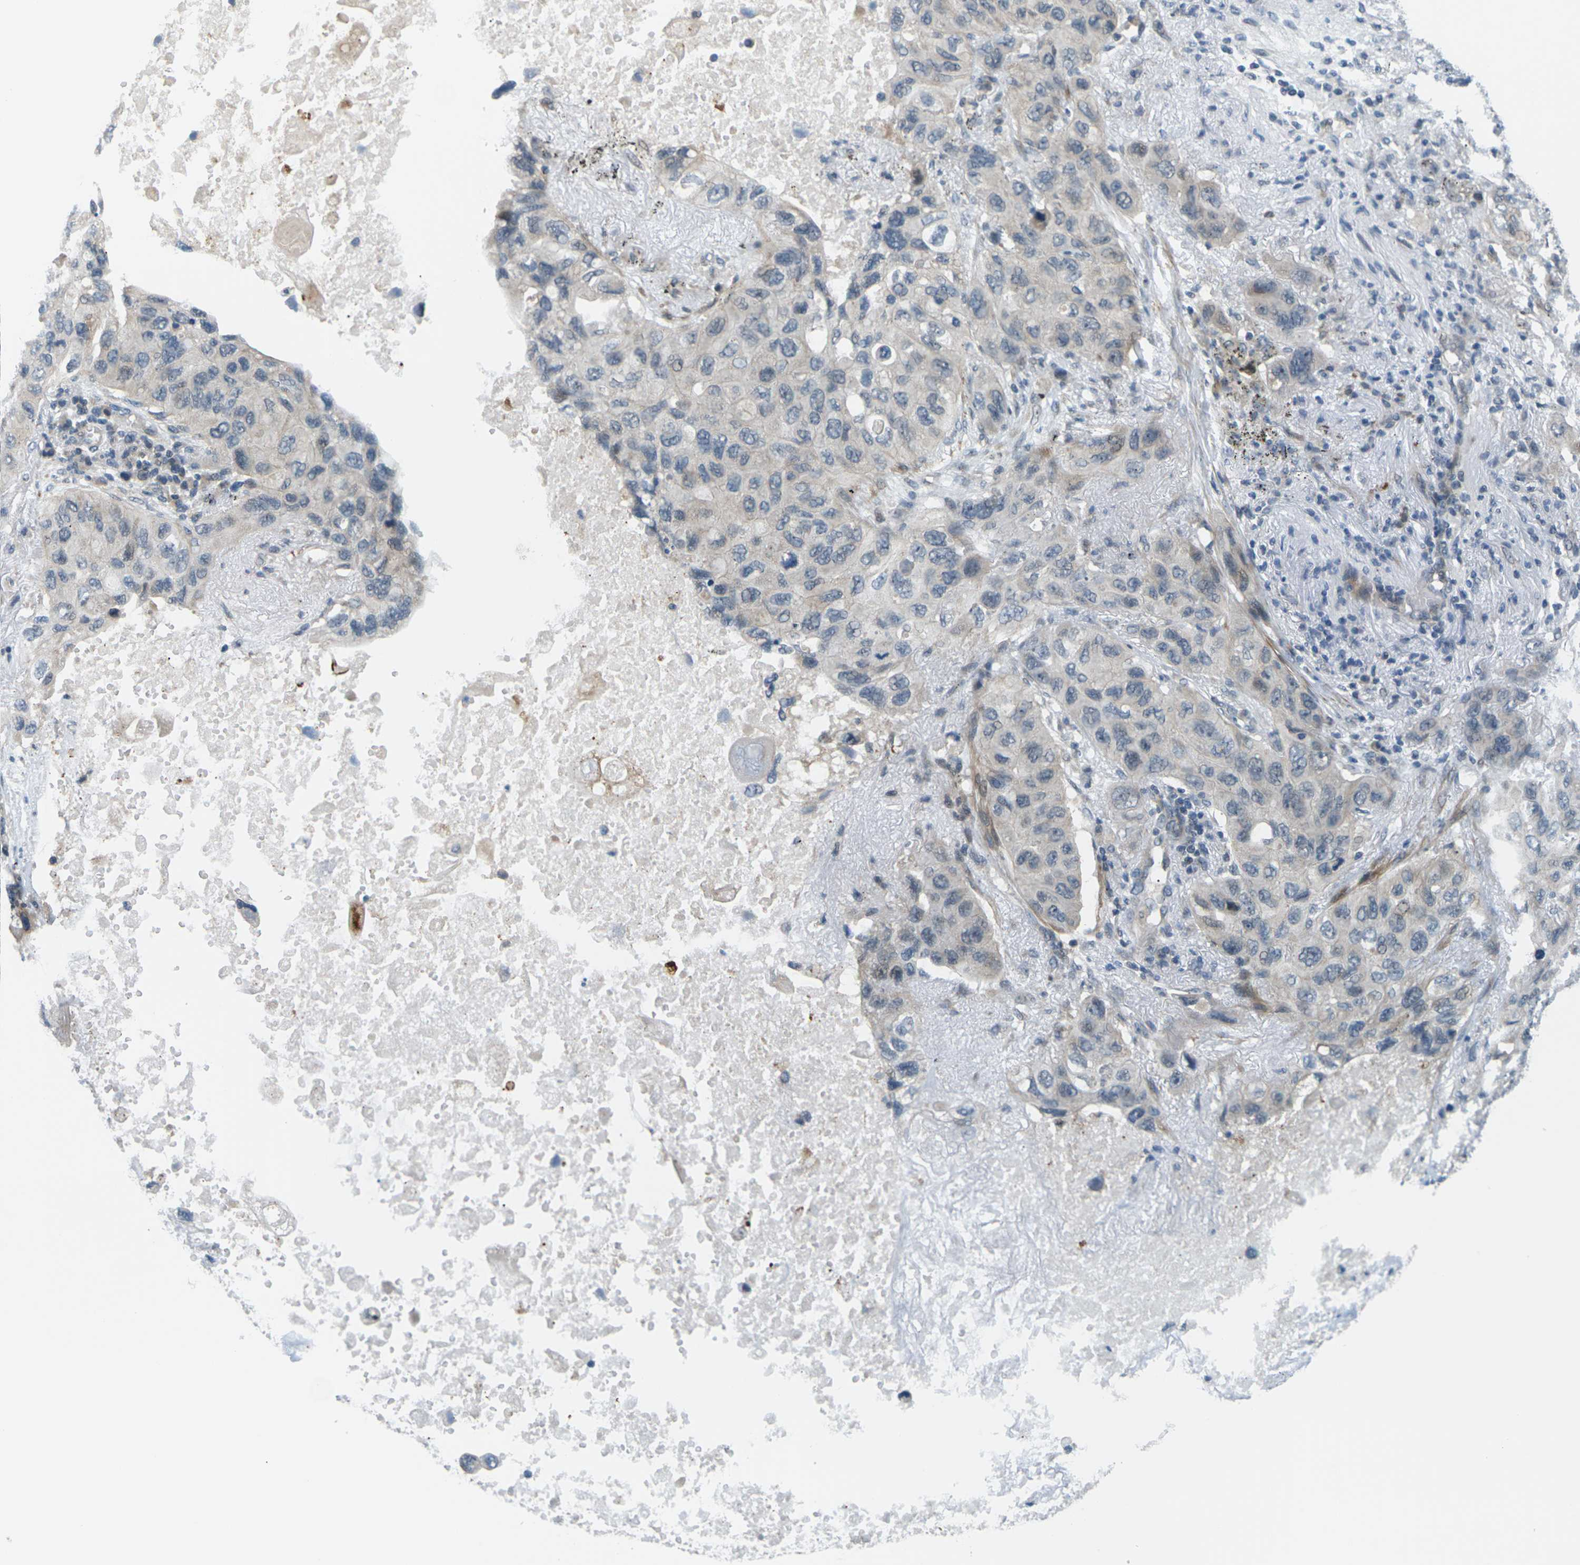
{"staining": {"intensity": "weak", "quantity": "<25%", "location": "cytoplasmic/membranous"}, "tissue": "lung cancer", "cell_type": "Tumor cells", "image_type": "cancer", "snomed": [{"axis": "morphology", "description": "Squamous cell carcinoma, NOS"}, {"axis": "topography", "description": "Lung"}], "caption": "A high-resolution photomicrograph shows immunohistochemistry (IHC) staining of lung cancer (squamous cell carcinoma), which demonstrates no significant positivity in tumor cells. The staining is performed using DAB (3,3'-diaminobenzidine) brown chromogen with nuclei counter-stained in using hematoxylin.", "gene": "SLC13A3", "patient": {"sex": "female", "age": 73}}